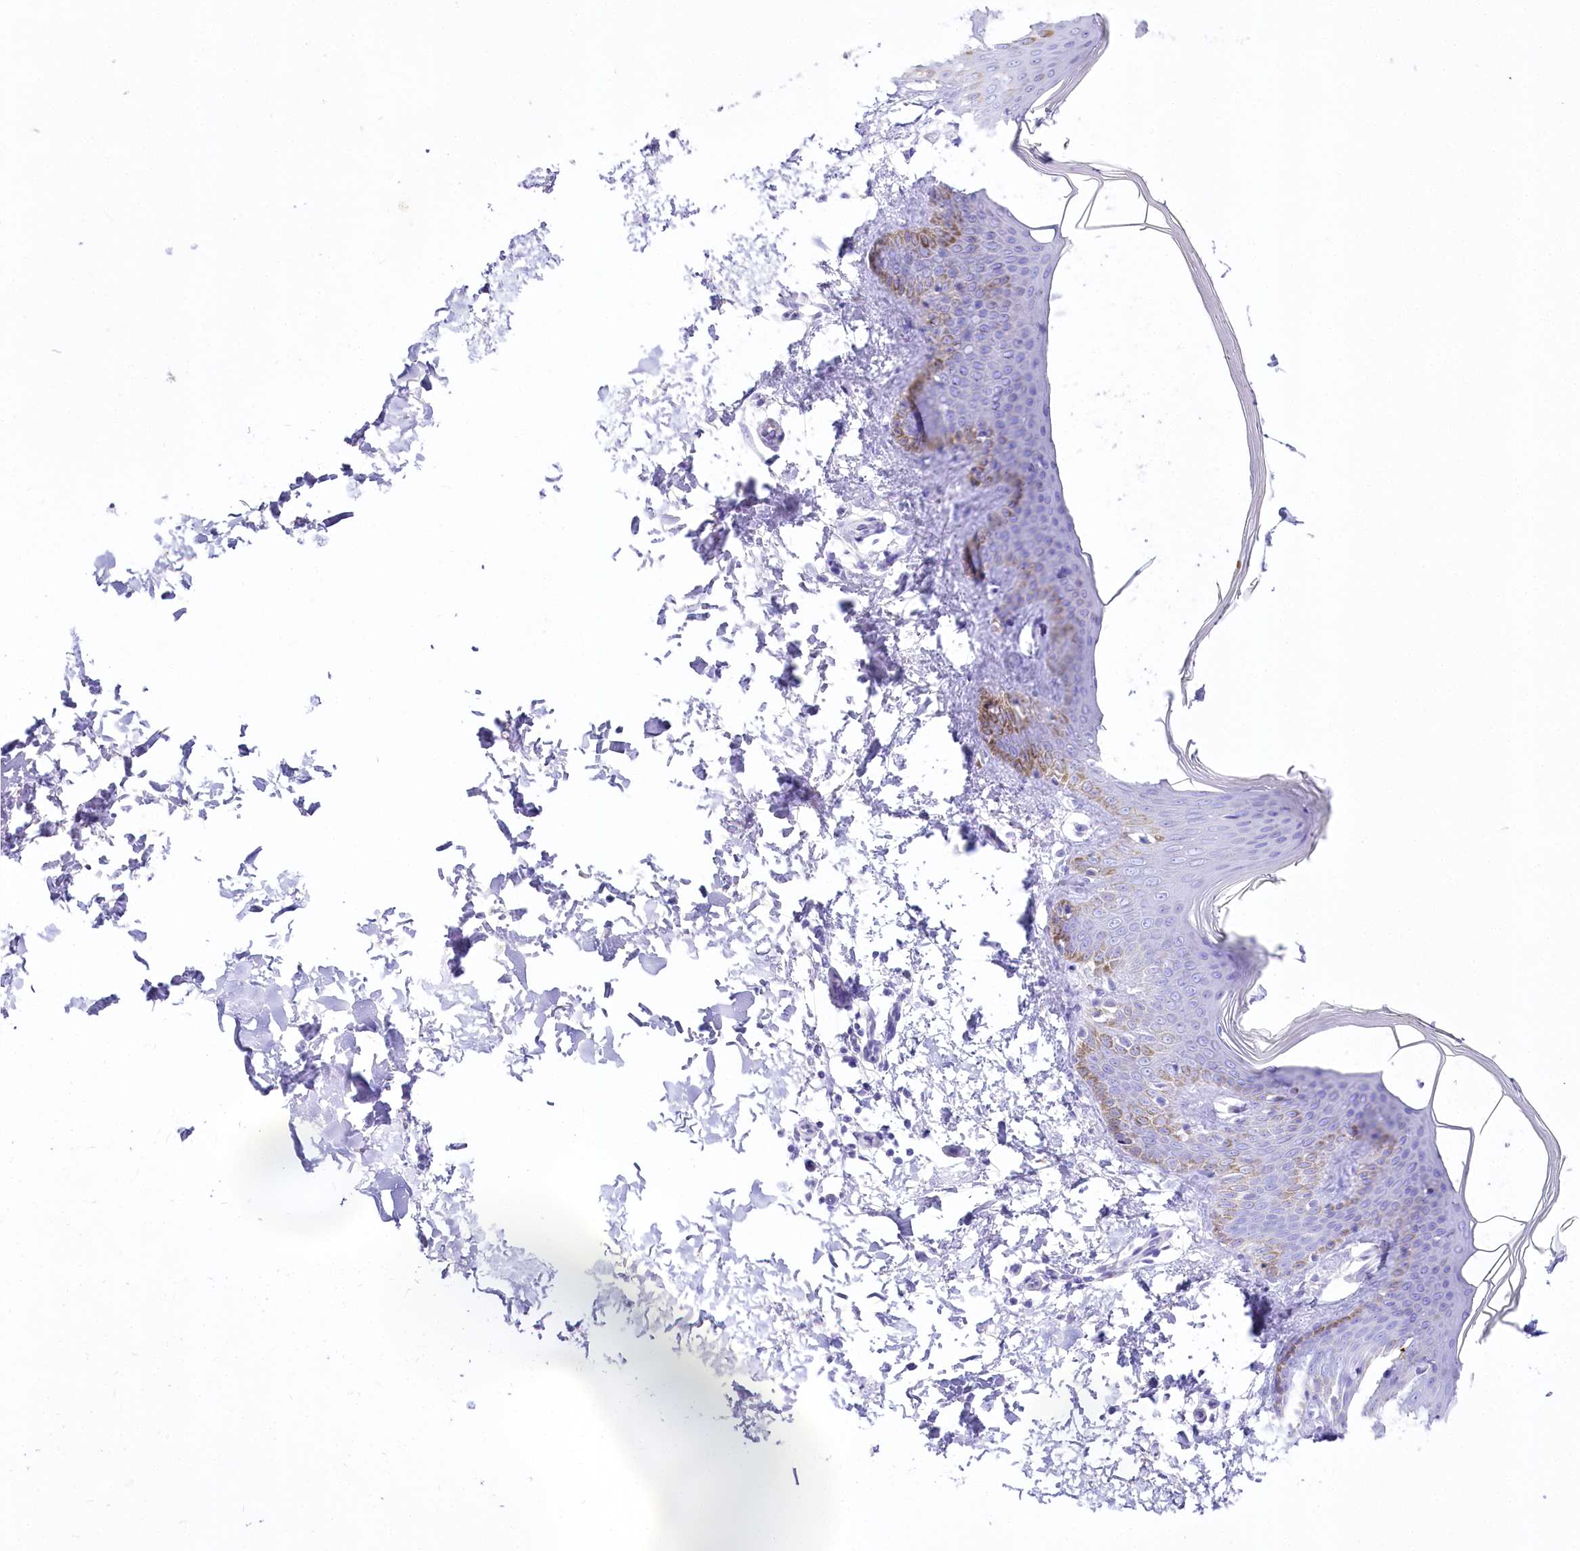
{"staining": {"intensity": "negative", "quantity": "none", "location": "none"}, "tissue": "skin", "cell_type": "Fibroblasts", "image_type": "normal", "snomed": [{"axis": "morphology", "description": "Normal tissue, NOS"}, {"axis": "topography", "description": "Skin"}], "caption": "Immunohistochemistry photomicrograph of benign skin: human skin stained with DAB demonstrates no significant protein expression in fibroblasts.", "gene": "CSN3", "patient": {"sex": "male", "age": 36}}